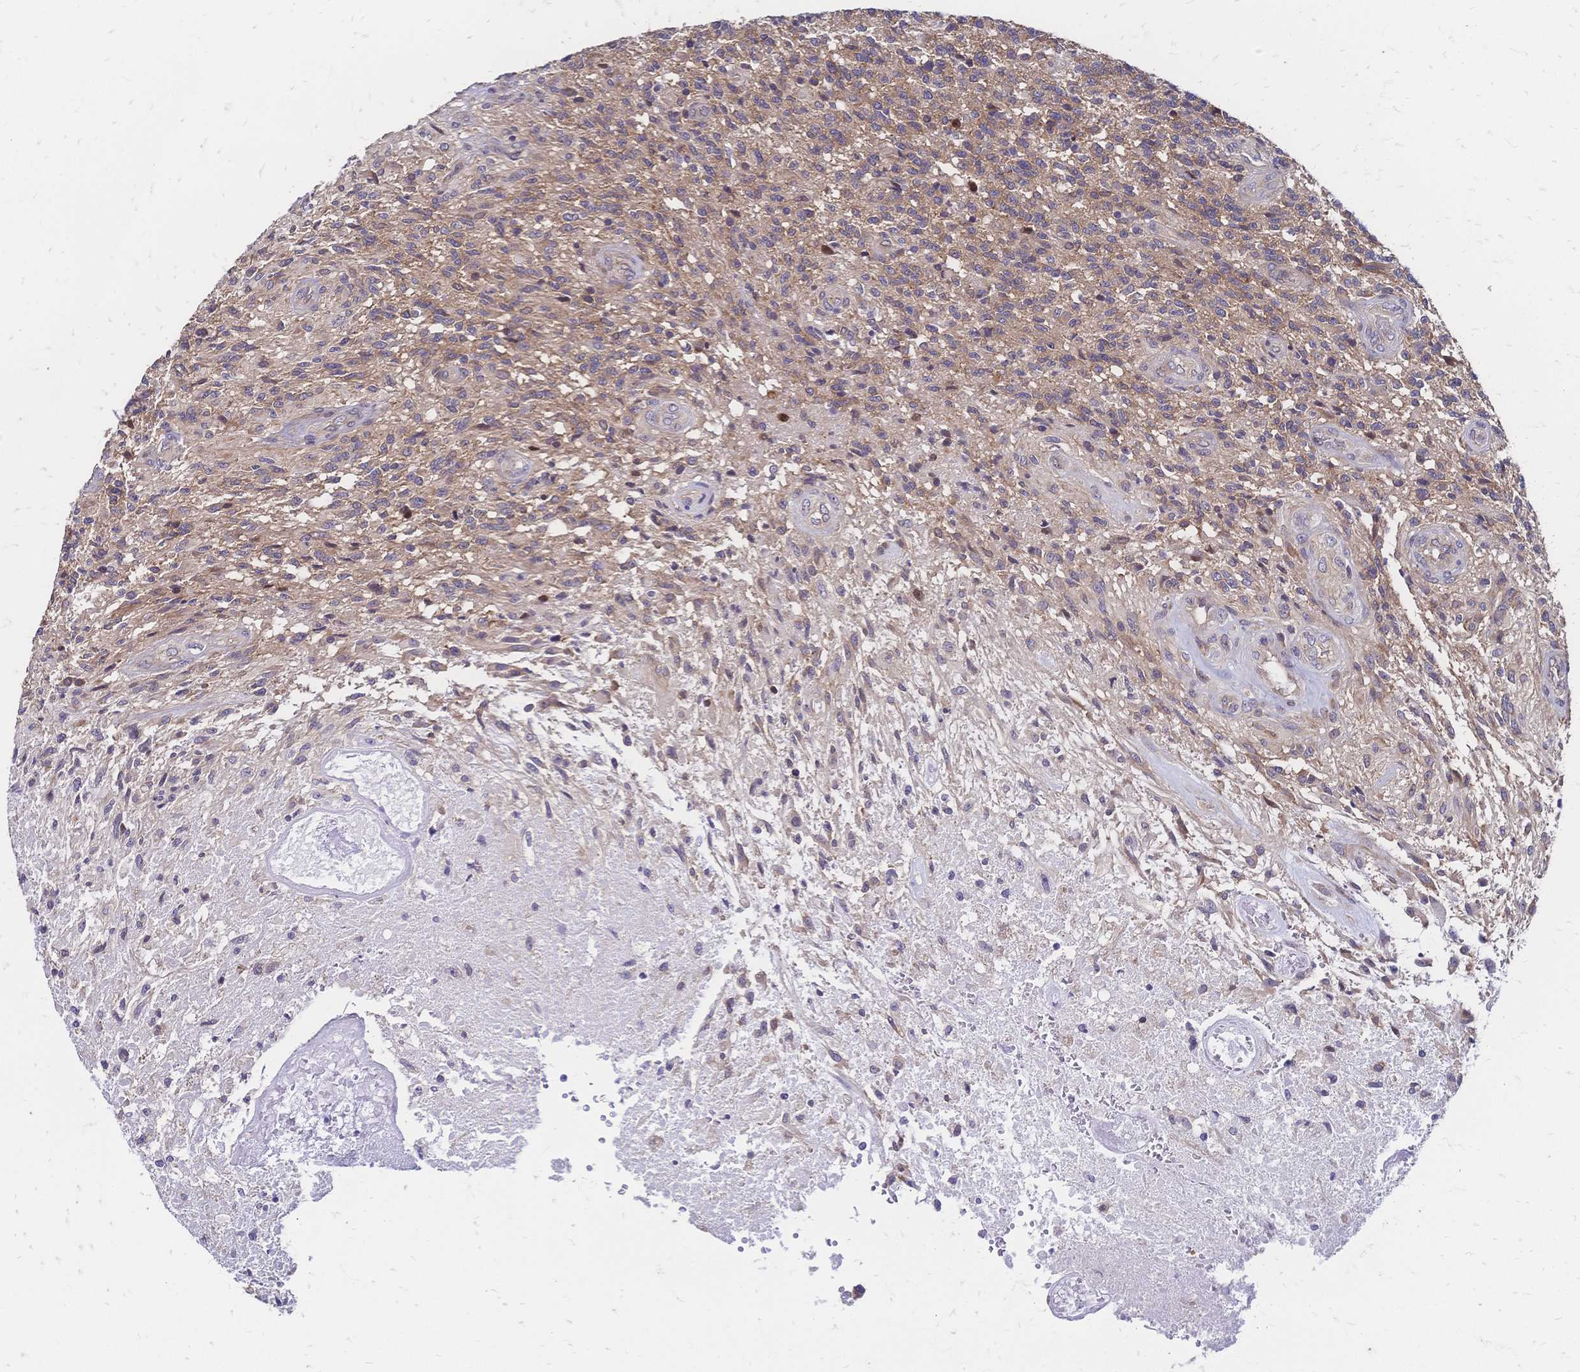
{"staining": {"intensity": "weak", "quantity": "<25%", "location": "cytoplasmic/membranous"}, "tissue": "glioma", "cell_type": "Tumor cells", "image_type": "cancer", "snomed": [{"axis": "morphology", "description": "Glioma, malignant, High grade"}, {"axis": "topography", "description": "Brain"}], "caption": "Immunohistochemistry (IHC) image of human glioma stained for a protein (brown), which demonstrates no staining in tumor cells. (Stains: DAB (3,3'-diaminobenzidine) immunohistochemistry with hematoxylin counter stain, Microscopy: brightfield microscopy at high magnification).", "gene": "CBX7", "patient": {"sex": "male", "age": 56}}